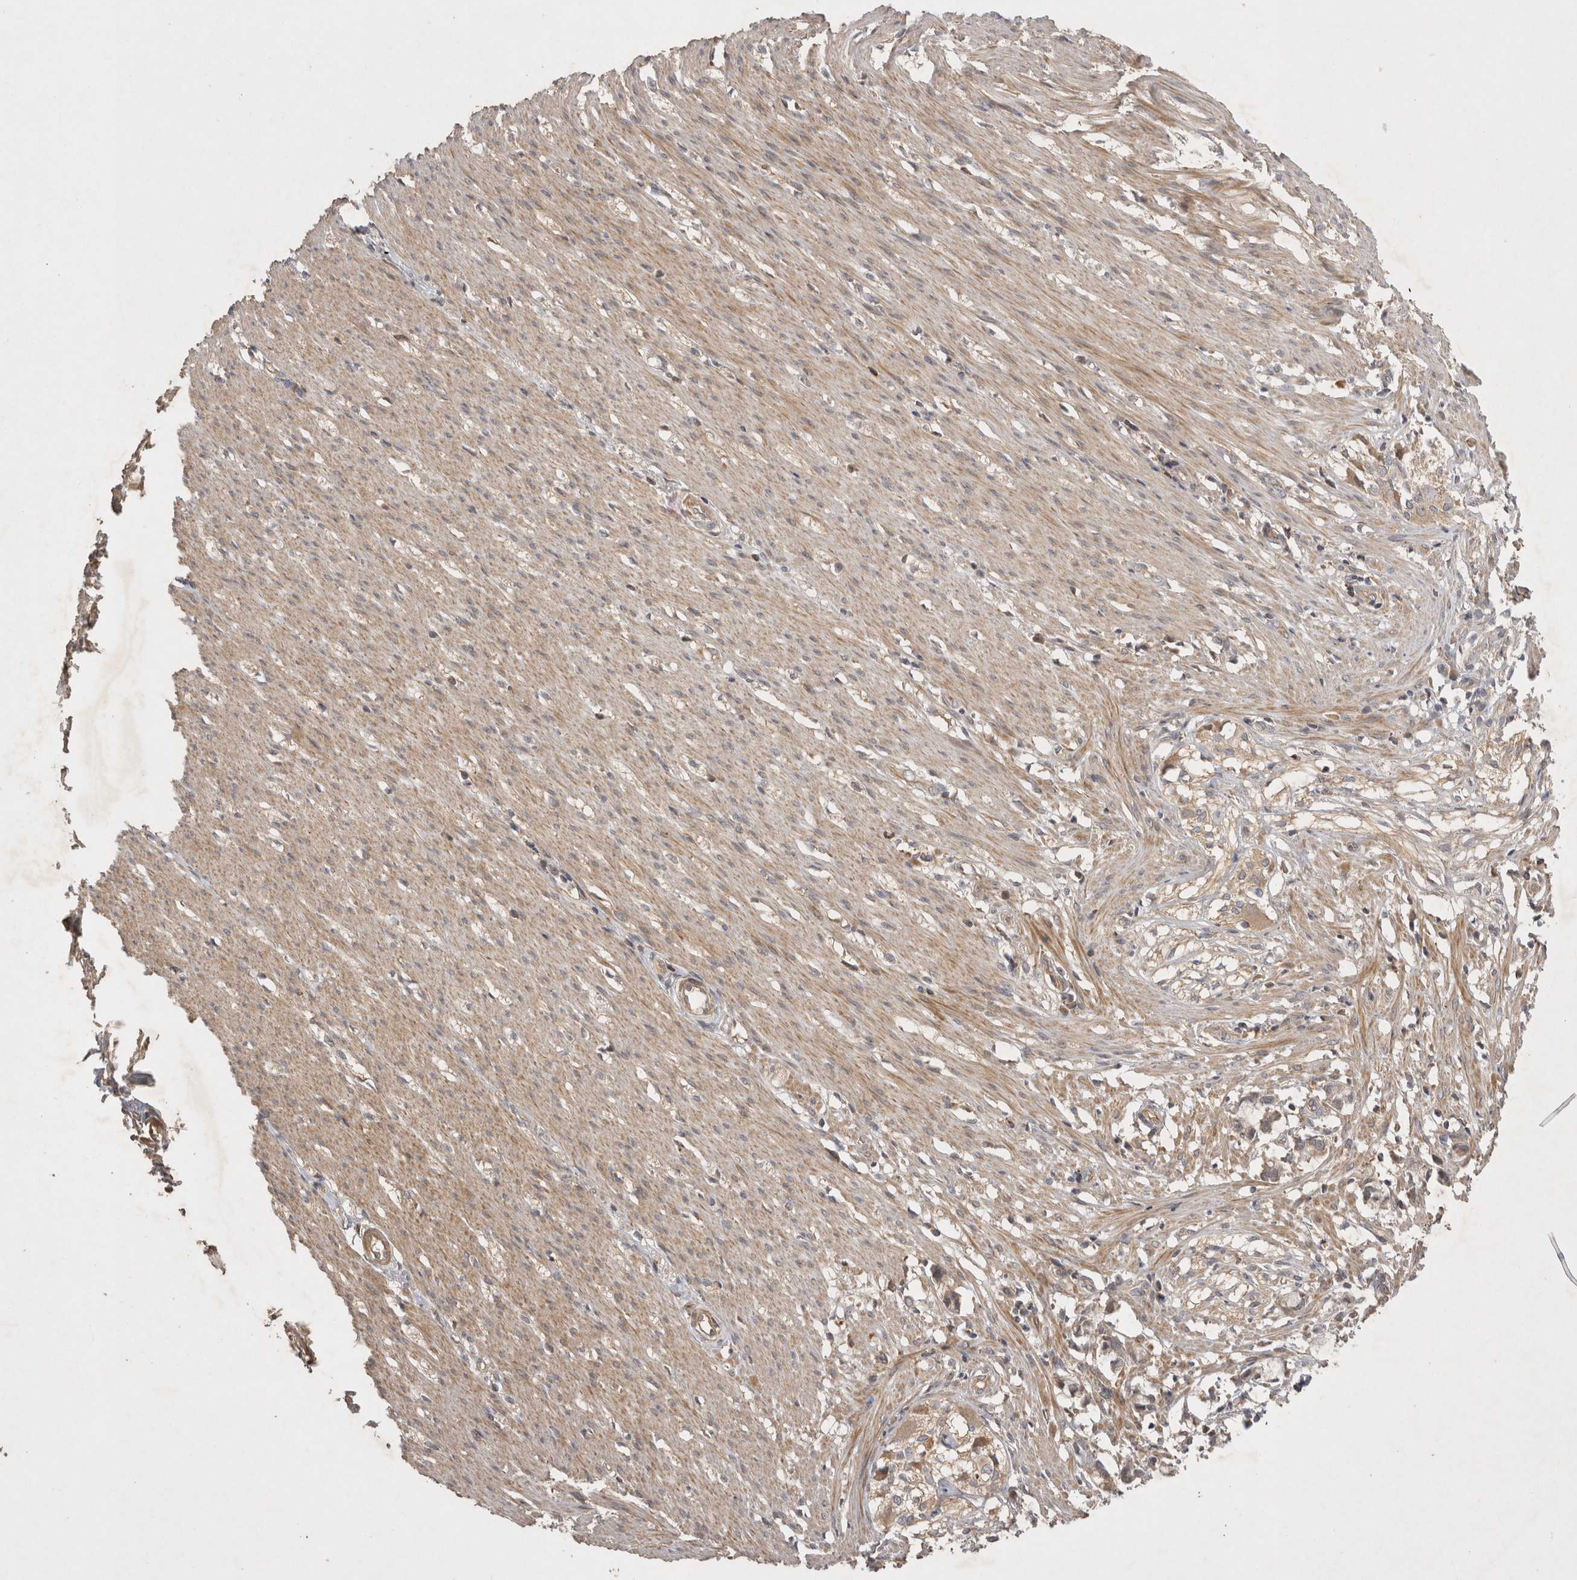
{"staining": {"intensity": "moderate", "quantity": ">75%", "location": "cytoplasmic/membranous"}, "tissue": "smooth muscle", "cell_type": "Smooth muscle cells", "image_type": "normal", "snomed": [{"axis": "morphology", "description": "Normal tissue, NOS"}, {"axis": "morphology", "description": "Adenocarcinoma, NOS"}, {"axis": "topography", "description": "Smooth muscle"}, {"axis": "topography", "description": "Colon"}], "caption": "A brown stain labels moderate cytoplasmic/membranous expression of a protein in smooth muscle cells of benign human smooth muscle.", "gene": "PPP1R42", "patient": {"sex": "male", "age": 14}}